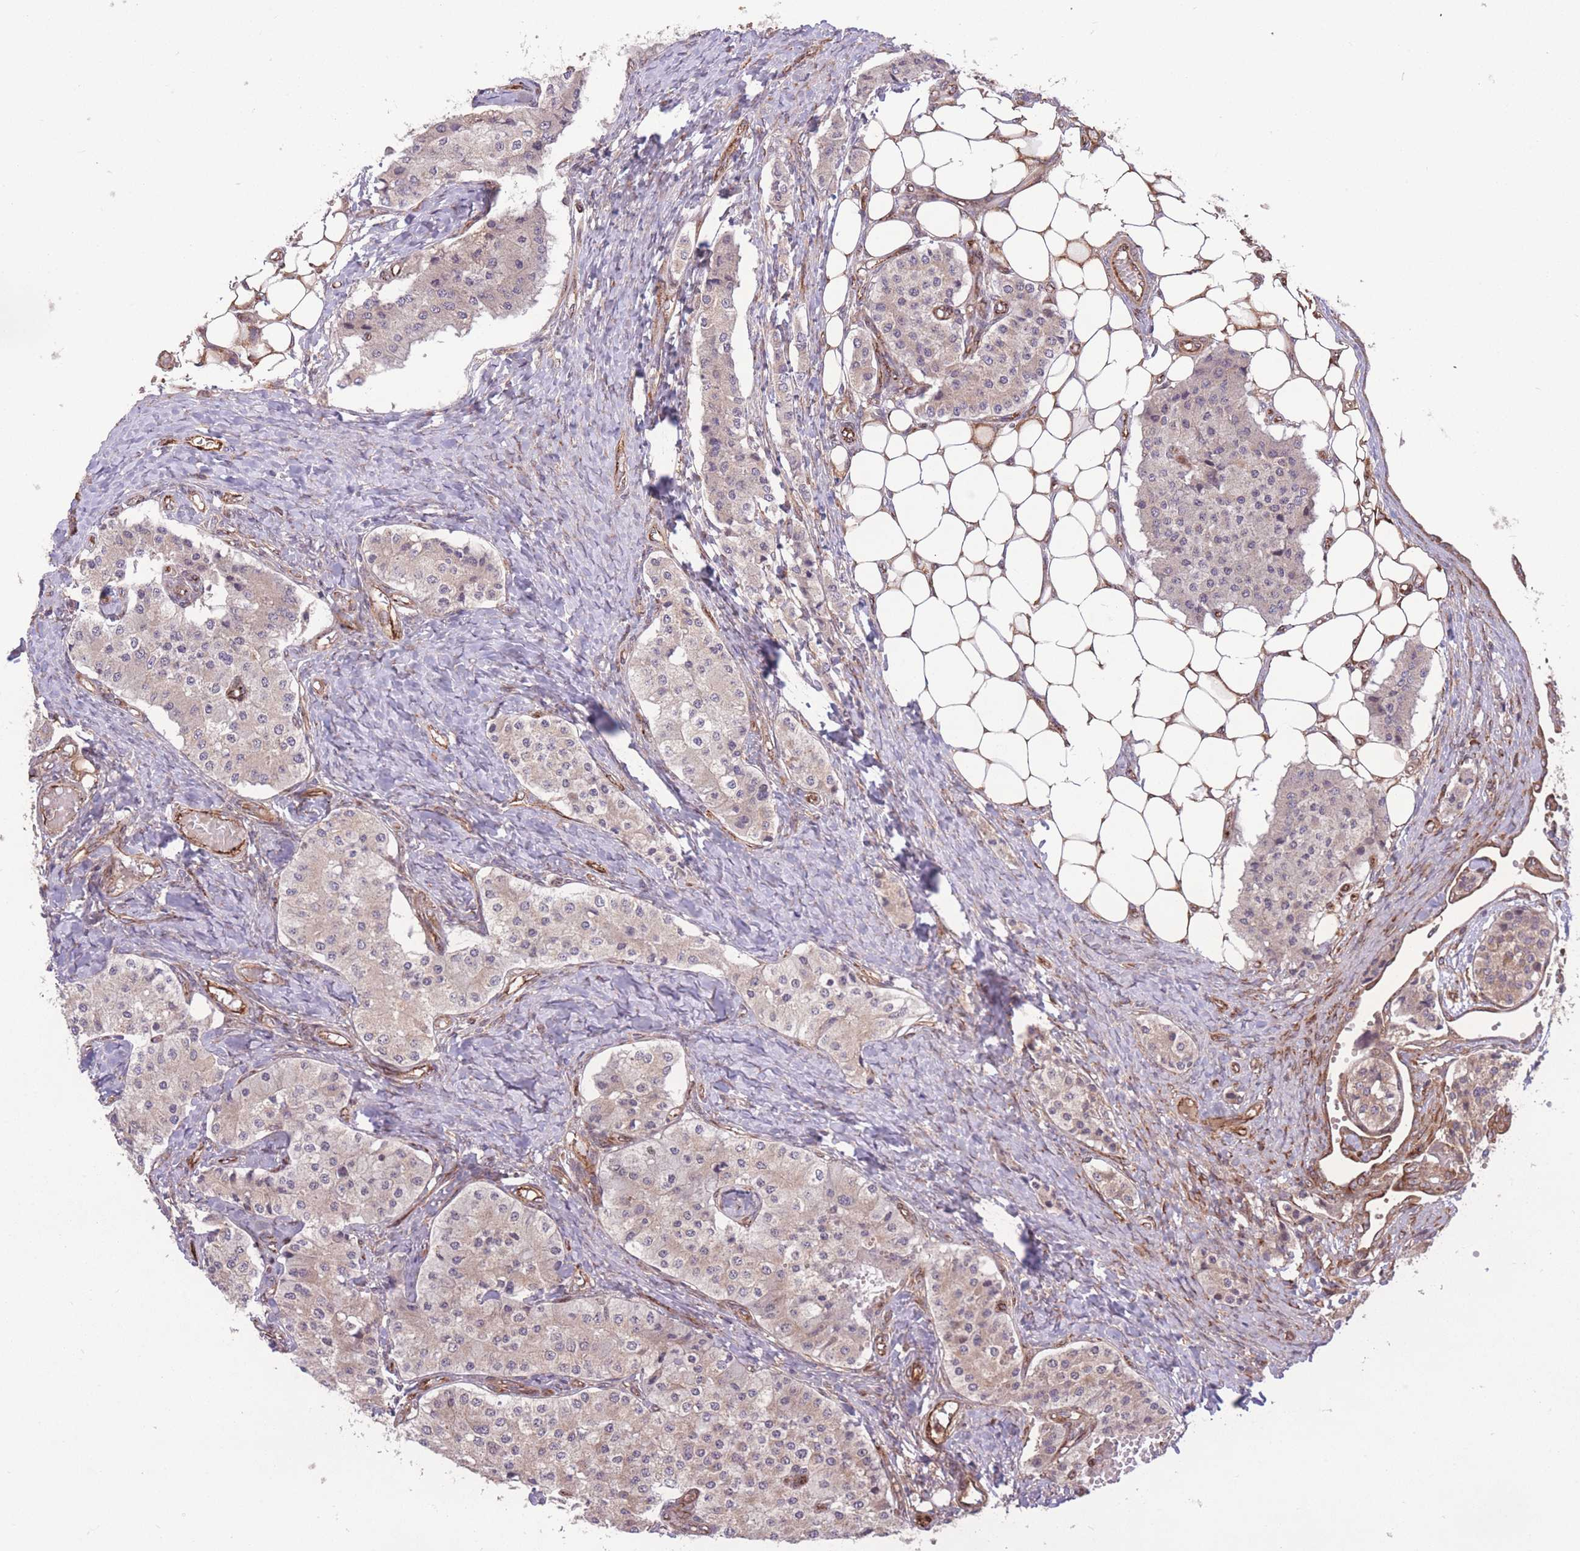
{"staining": {"intensity": "weak", "quantity": "25%-75%", "location": "cytoplasmic/membranous"}, "tissue": "carcinoid", "cell_type": "Tumor cells", "image_type": "cancer", "snomed": [{"axis": "morphology", "description": "Carcinoid, malignant, NOS"}, {"axis": "topography", "description": "Colon"}], "caption": "Immunohistochemistry (IHC) of human carcinoid displays low levels of weak cytoplasmic/membranous staining in approximately 25%-75% of tumor cells. (DAB = brown stain, brightfield microscopy at high magnification).", "gene": "CISH", "patient": {"sex": "female", "age": 52}}